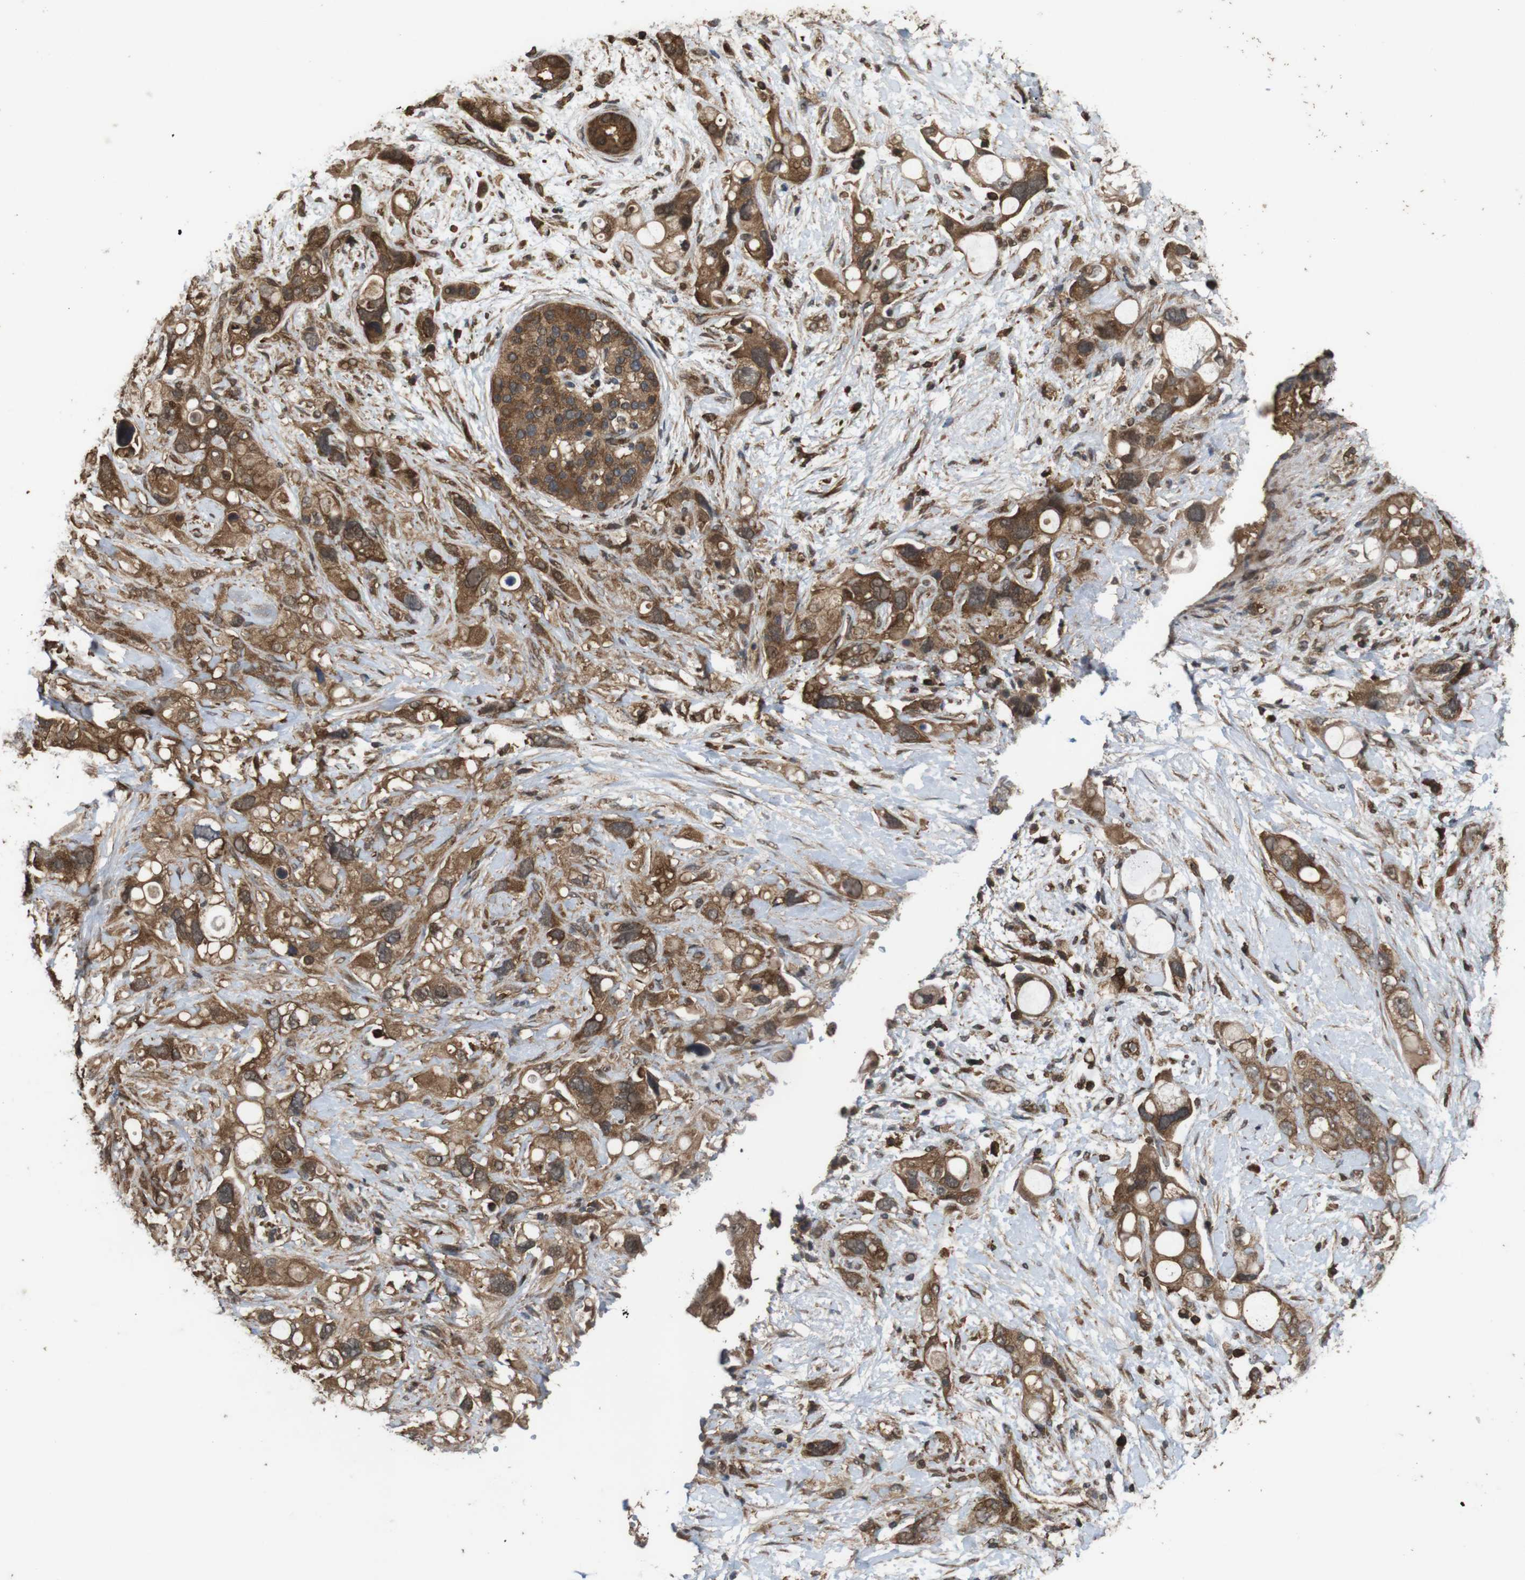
{"staining": {"intensity": "moderate", "quantity": ">75%", "location": "cytoplasmic/membranous"}, "tissue": "pancreatic cancer", "cell_type": "Tumor cells", "image_type": "cancer", "snomed": [{"axis": "morphology", "description": "Adenocarcinoma, NOS"}, {"axis": "topography", "description": "Pancreas"}], "caption": "Protein staining of pancreatic cancer tissue reveals moderate cytoplasmic/membranous staining in approximately >75% of tumor cells. The staining is performed using DAB (3,3'-diaminobenzidine) brown chromogen to label protein expression. The nuclei are counter-stained blue using hematoxylin.", "gene": "BAG4", "patient": {"sex": "female", "age": 56}}